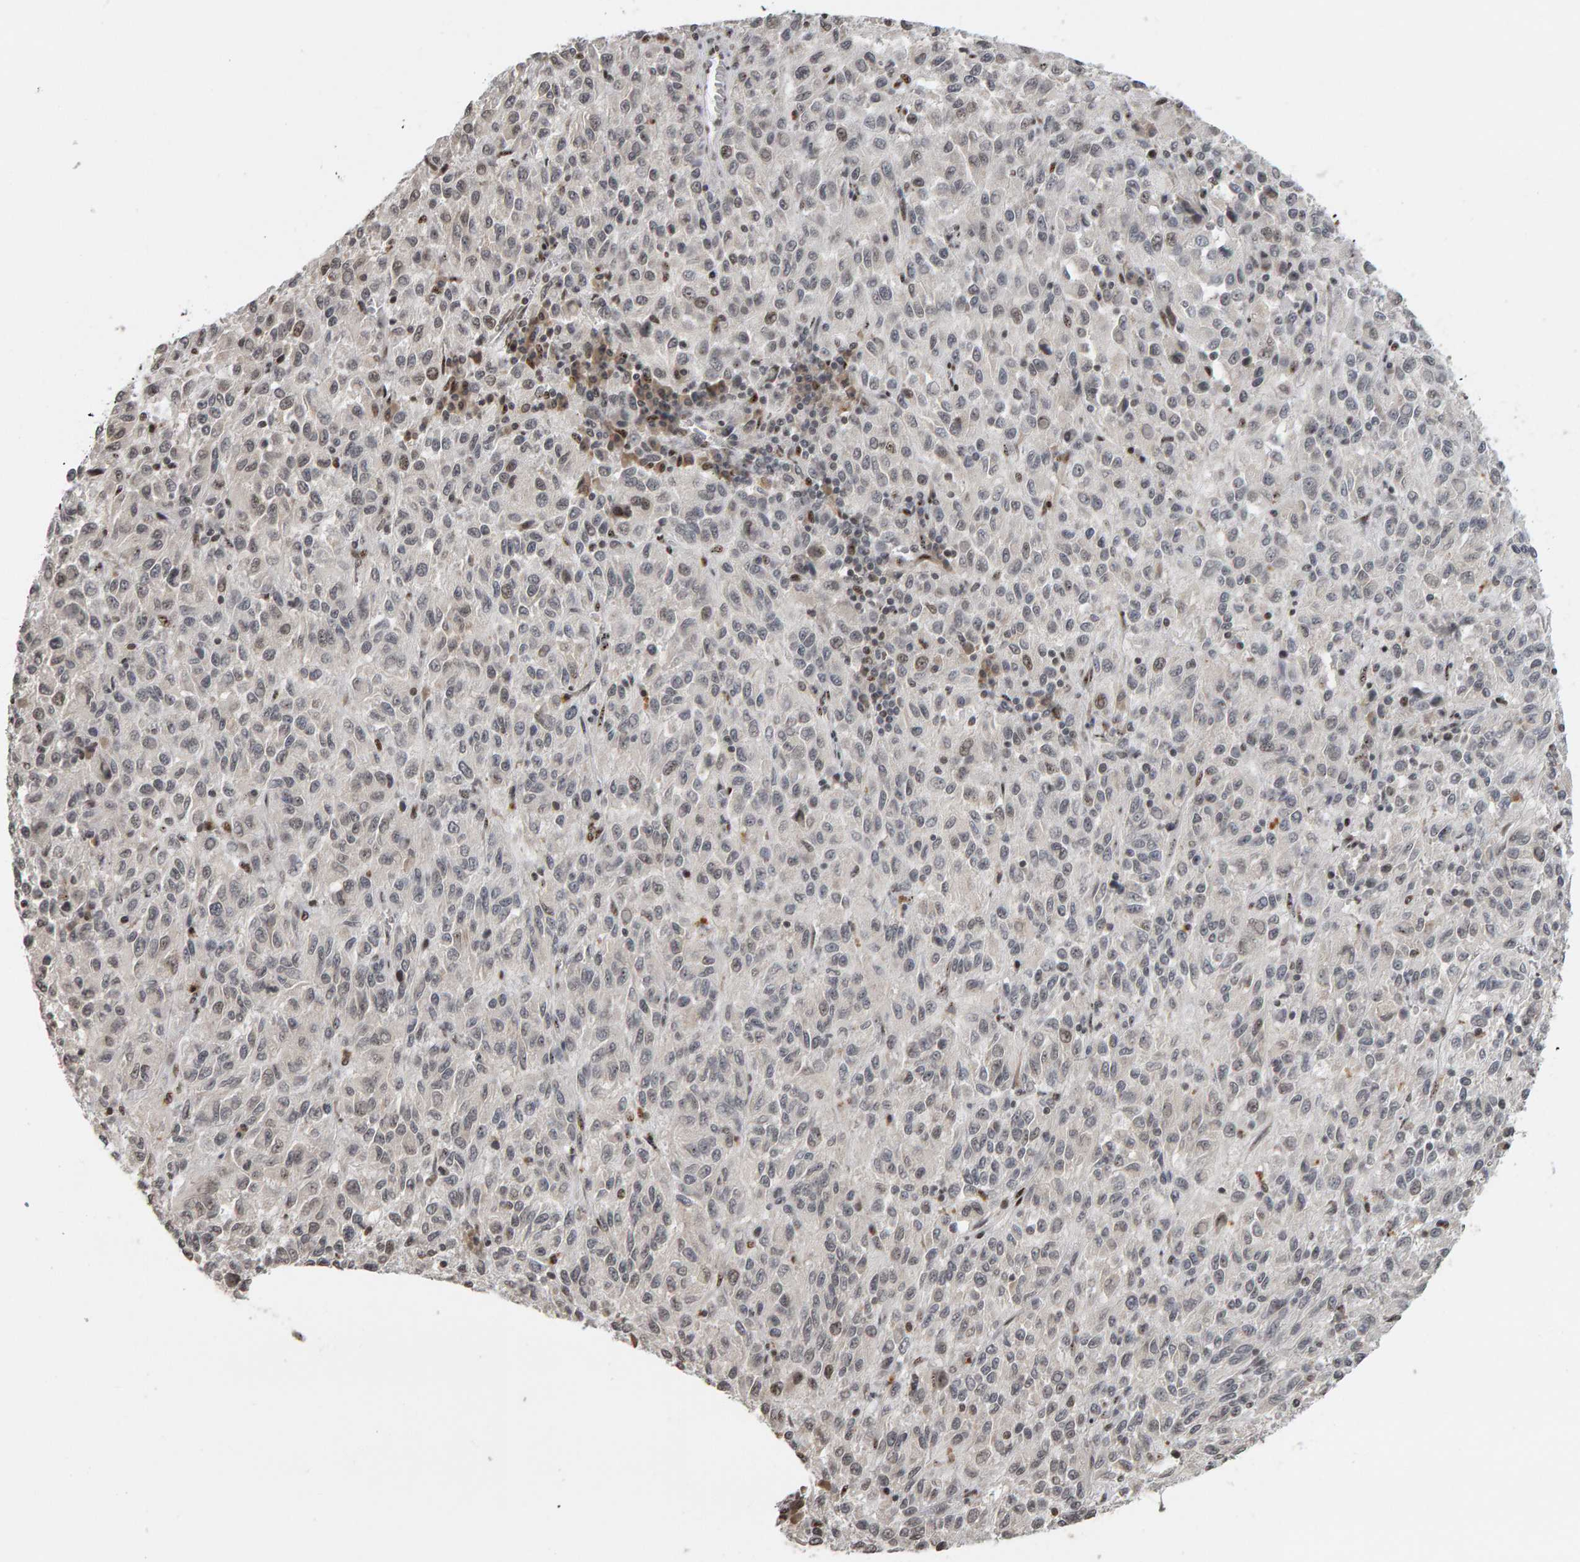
{"staining": {"intensity": "weak", "quantity": "<25%", "location": "nuclear"}, "tissue": "melanoma", "cell_type": "Tumor cells", "image_type": "cancer", "snomed": [{"axis": "morphology", "description": "Malignant melanoma, Metastatic site"}, {"axis": "topography", "description": "Lung"}], "caption": "This is an immunohistochemistry (IHC) histopathology image of malignant melanoma (metastatic site). There is no expression in tumor cells.", "gene": "TRAM1", "patient": {"sex": "male", "age": 64}}